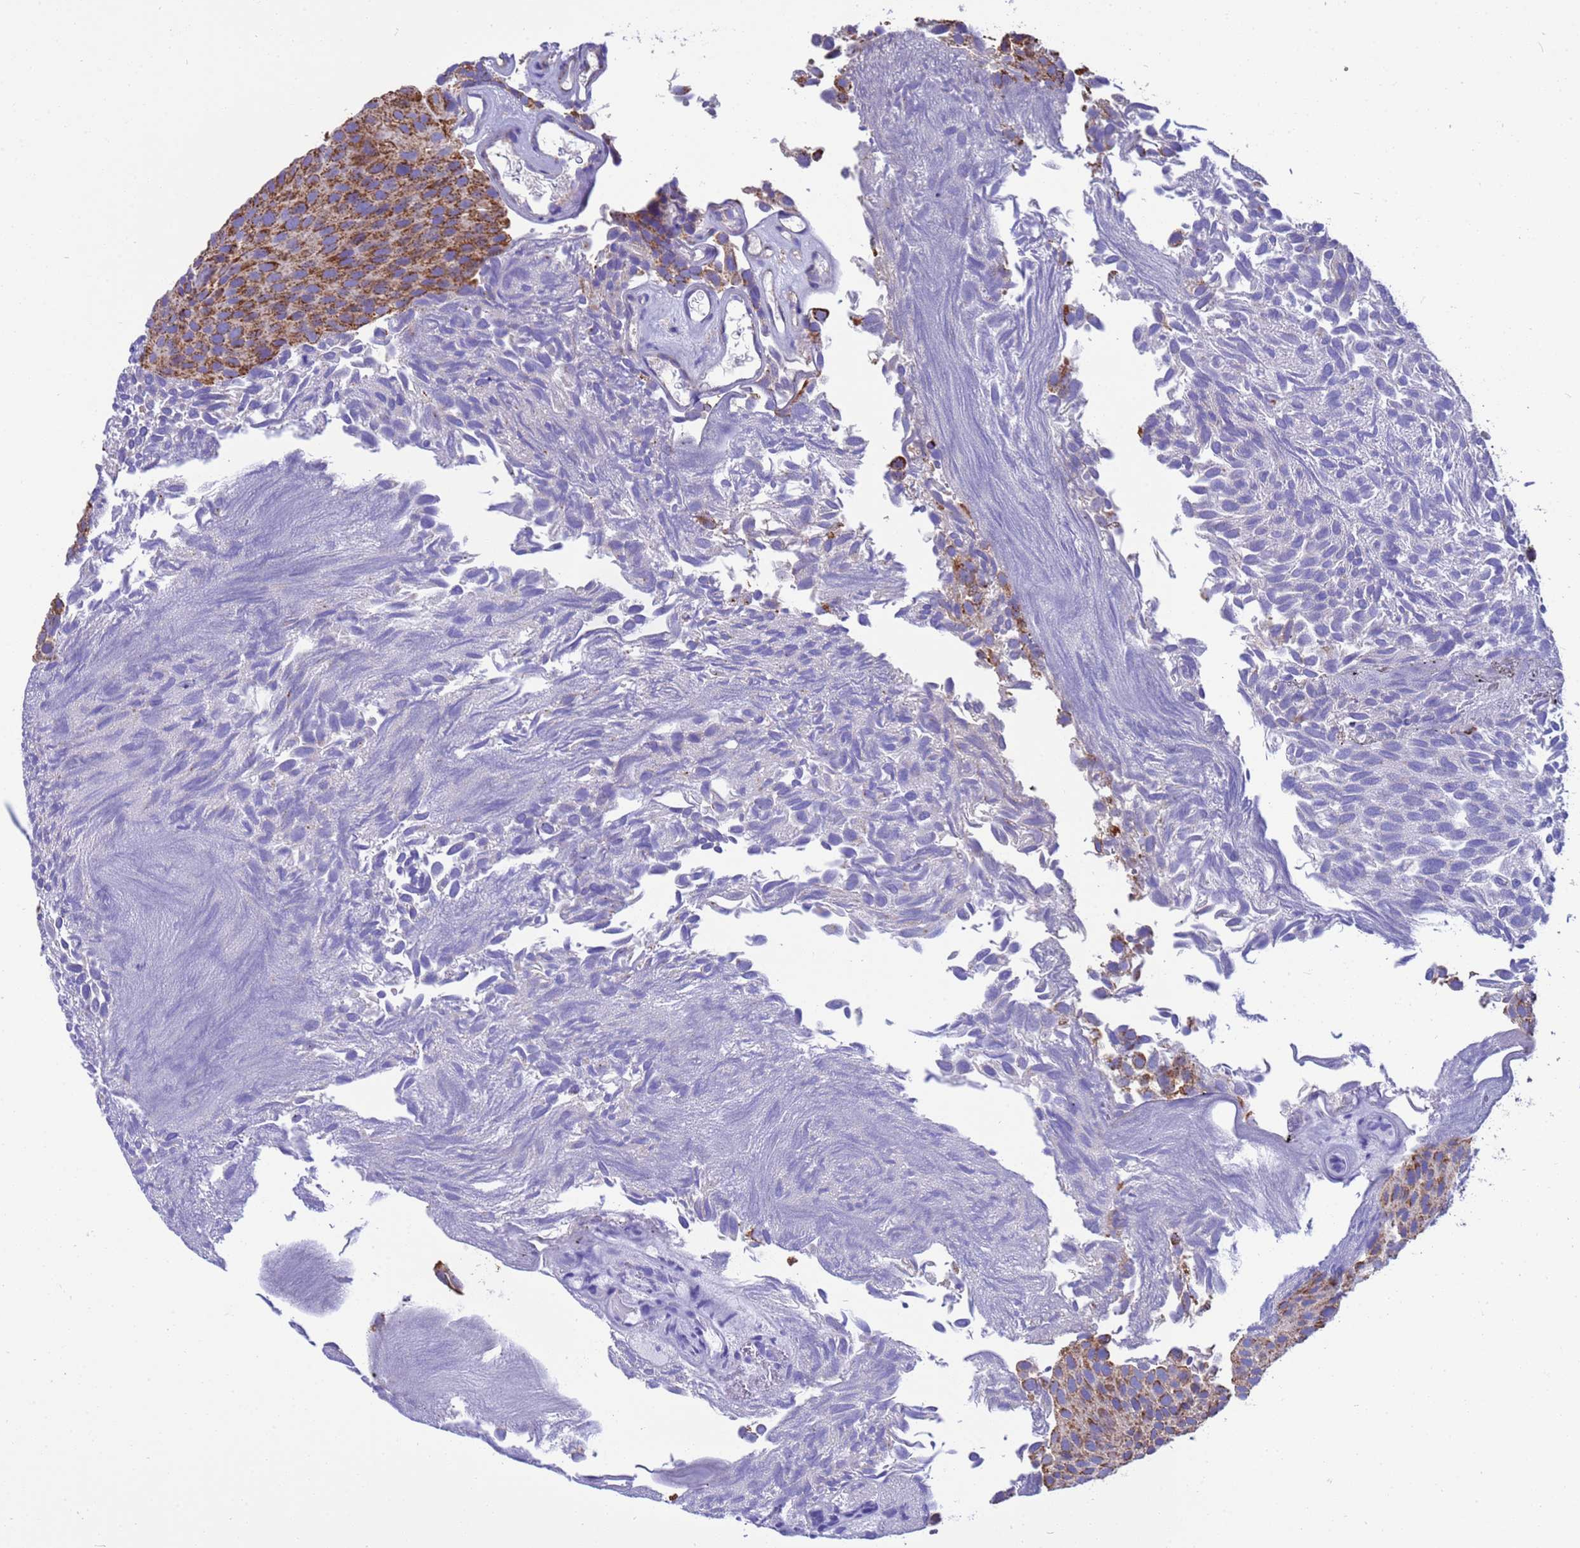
{"staining": {"intensity": "strong", "quantity": "25%-75%", "location": "cytoplasmic/membranous"}, "tissue": "urothelial cancer", "cell_type": "Tumor cells", "image_type": "cancer", "snomed": [{"axis": "morphology", "description": "Urothelial carcinoma, Low grade"}, {"axis": "topography", "description": "Urinary bladder"}], "caption": "Immunohistochemistry (IHC) of human urothelial carcinoma (low-grade) shows high levels of strong cytoplasmic/membranous positivity in approximately 25%-75% of tumor cells.", "gene": "RNF165", "patient": {"sex": "male", "age": 89}}